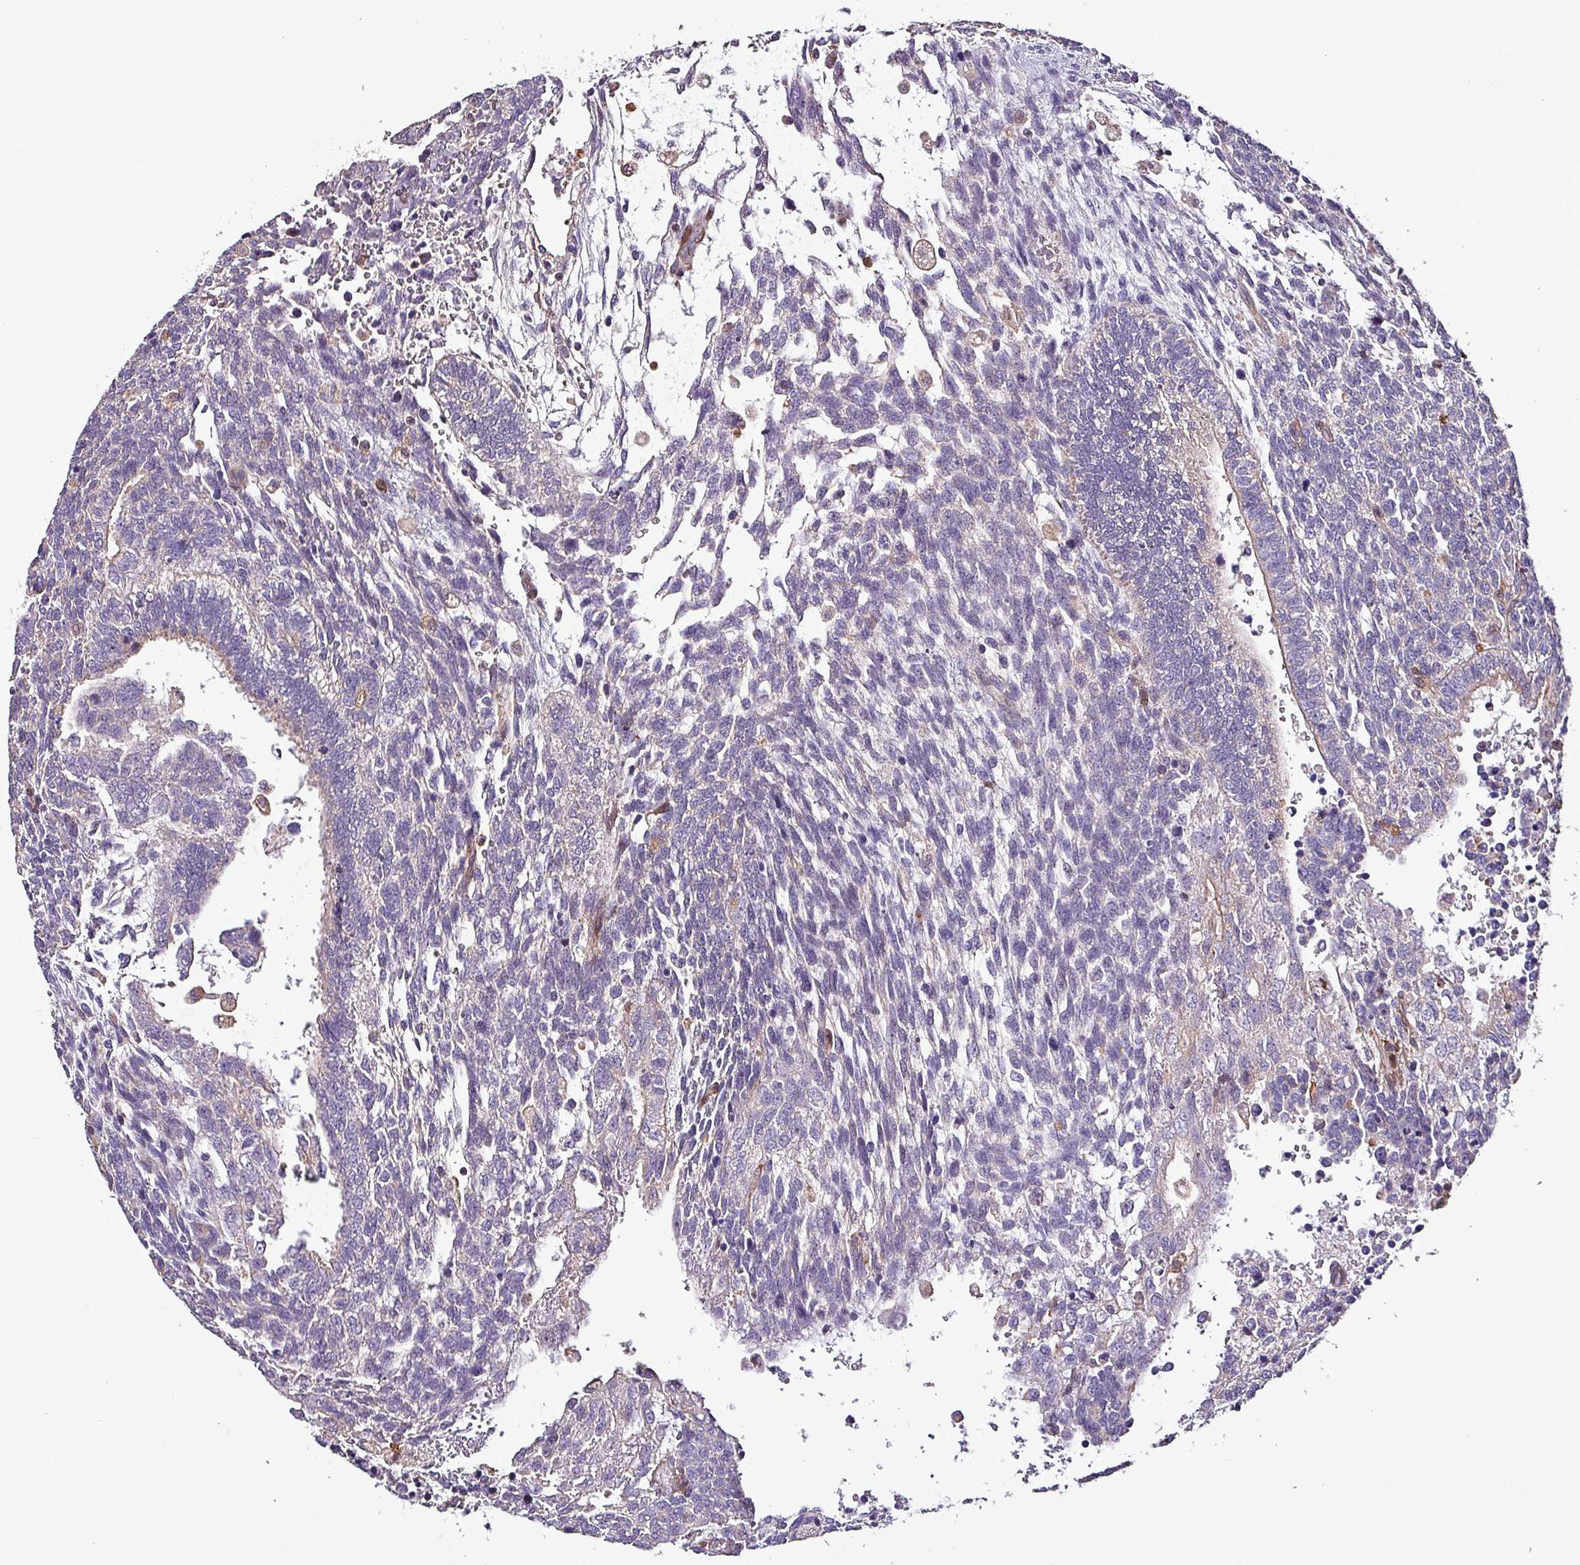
{"staining": {"intensity": "negative", "quantity": "none", "location": "none"}, "tissue": "testis cancer", "cell_type": "Tumor cells", "image_type": "cancer", "snomed": [{"axis": "morphology", "description": "Carcinoma, Embryonal, NOS"}, {"axis": "topography", "description": "Testis"}], "caption": "DAB (3,3'-diaminobenzidine) immunohistochemical staining of embryonal carcinoma (testis) exhibits no significant positivity in tumor cells.", "gene": "SCIN", "patient": {"sex": "male", "age": 23}}